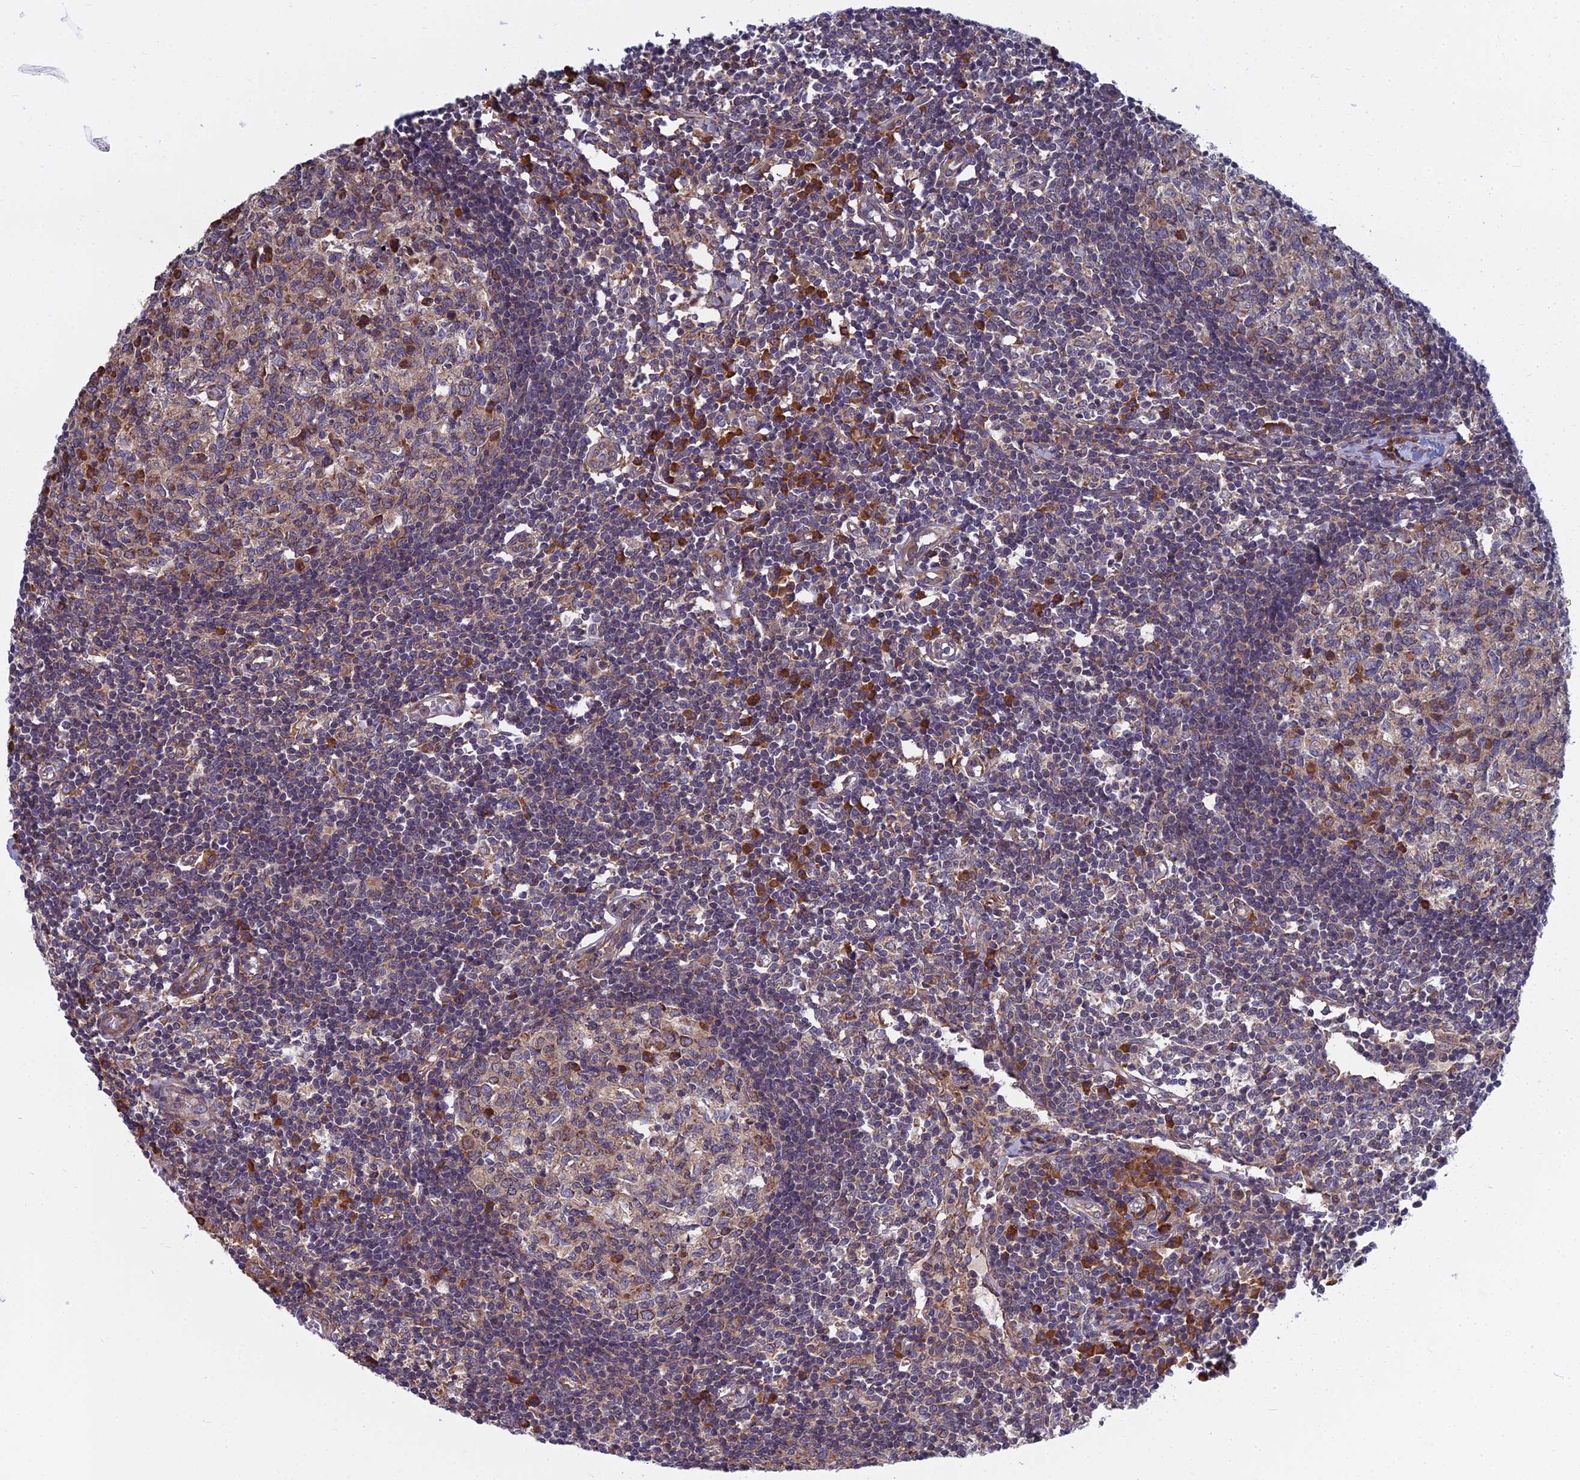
{"staining": {"intensity": "moderate", "quantity": "25%-75%", "location": "cytoplasmic/membranous"}, "tissue": "lymph node", "cell_type": "Germinal center cells", "image_type": "normal", "snomed": [{"axis": "morphology", "description": "Normal tissue, NOS"}, {"axis": "topography", "description": "Lymph node"}], "caption": "Normal lymph node reveals moderate cytoplasmic/membranous positivity in about 25%-75% of germinal center cells.", "gene": "KIAA1143", "patient": {"sex": "female", "age": 55}}